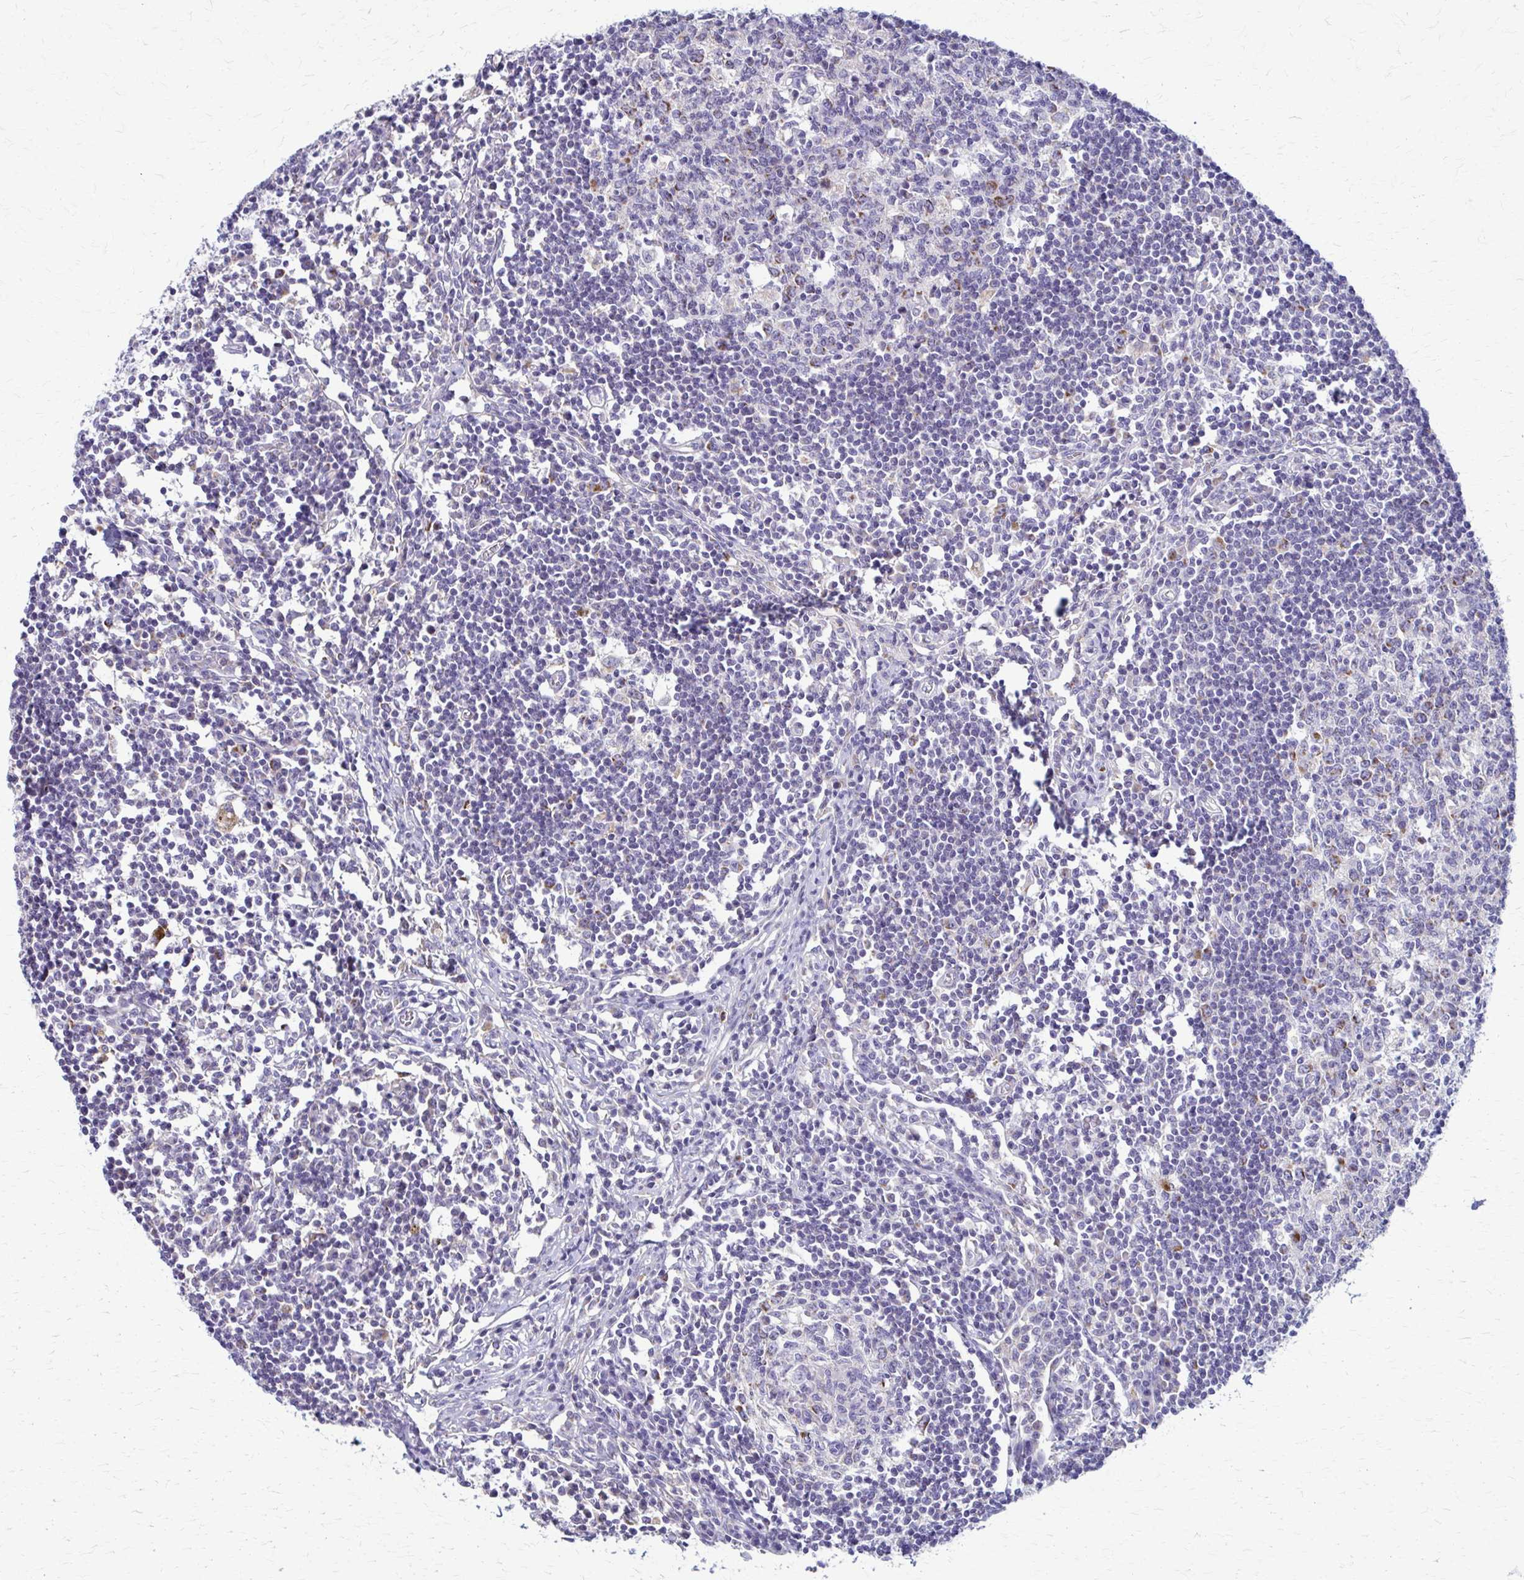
{"staining": {"intensity": "negative", "quantity": "none", "location": "none"}, "tissue": "lymph node", "cell_type": "Germinal center cells", "image_type": "normal", "snomed": [{"axis": "morphology", "description": "Normal tissue, NOS"}, {"axis": "topography", "description": "Lymph node"}], "caption": "This is a photomicrograph of immunohistochemistry staining of normal lymph node, which shows no staining in germinal center cells. The staining was performed using DAB (3,3'-diaminobenzidine) to visualize the protein expression in brown, while the nuclei were stained in blue with hematoxylin (Magnification: 20x).", "gene": "SAMD13", "patient": {"sex": "male", "age": 67}}